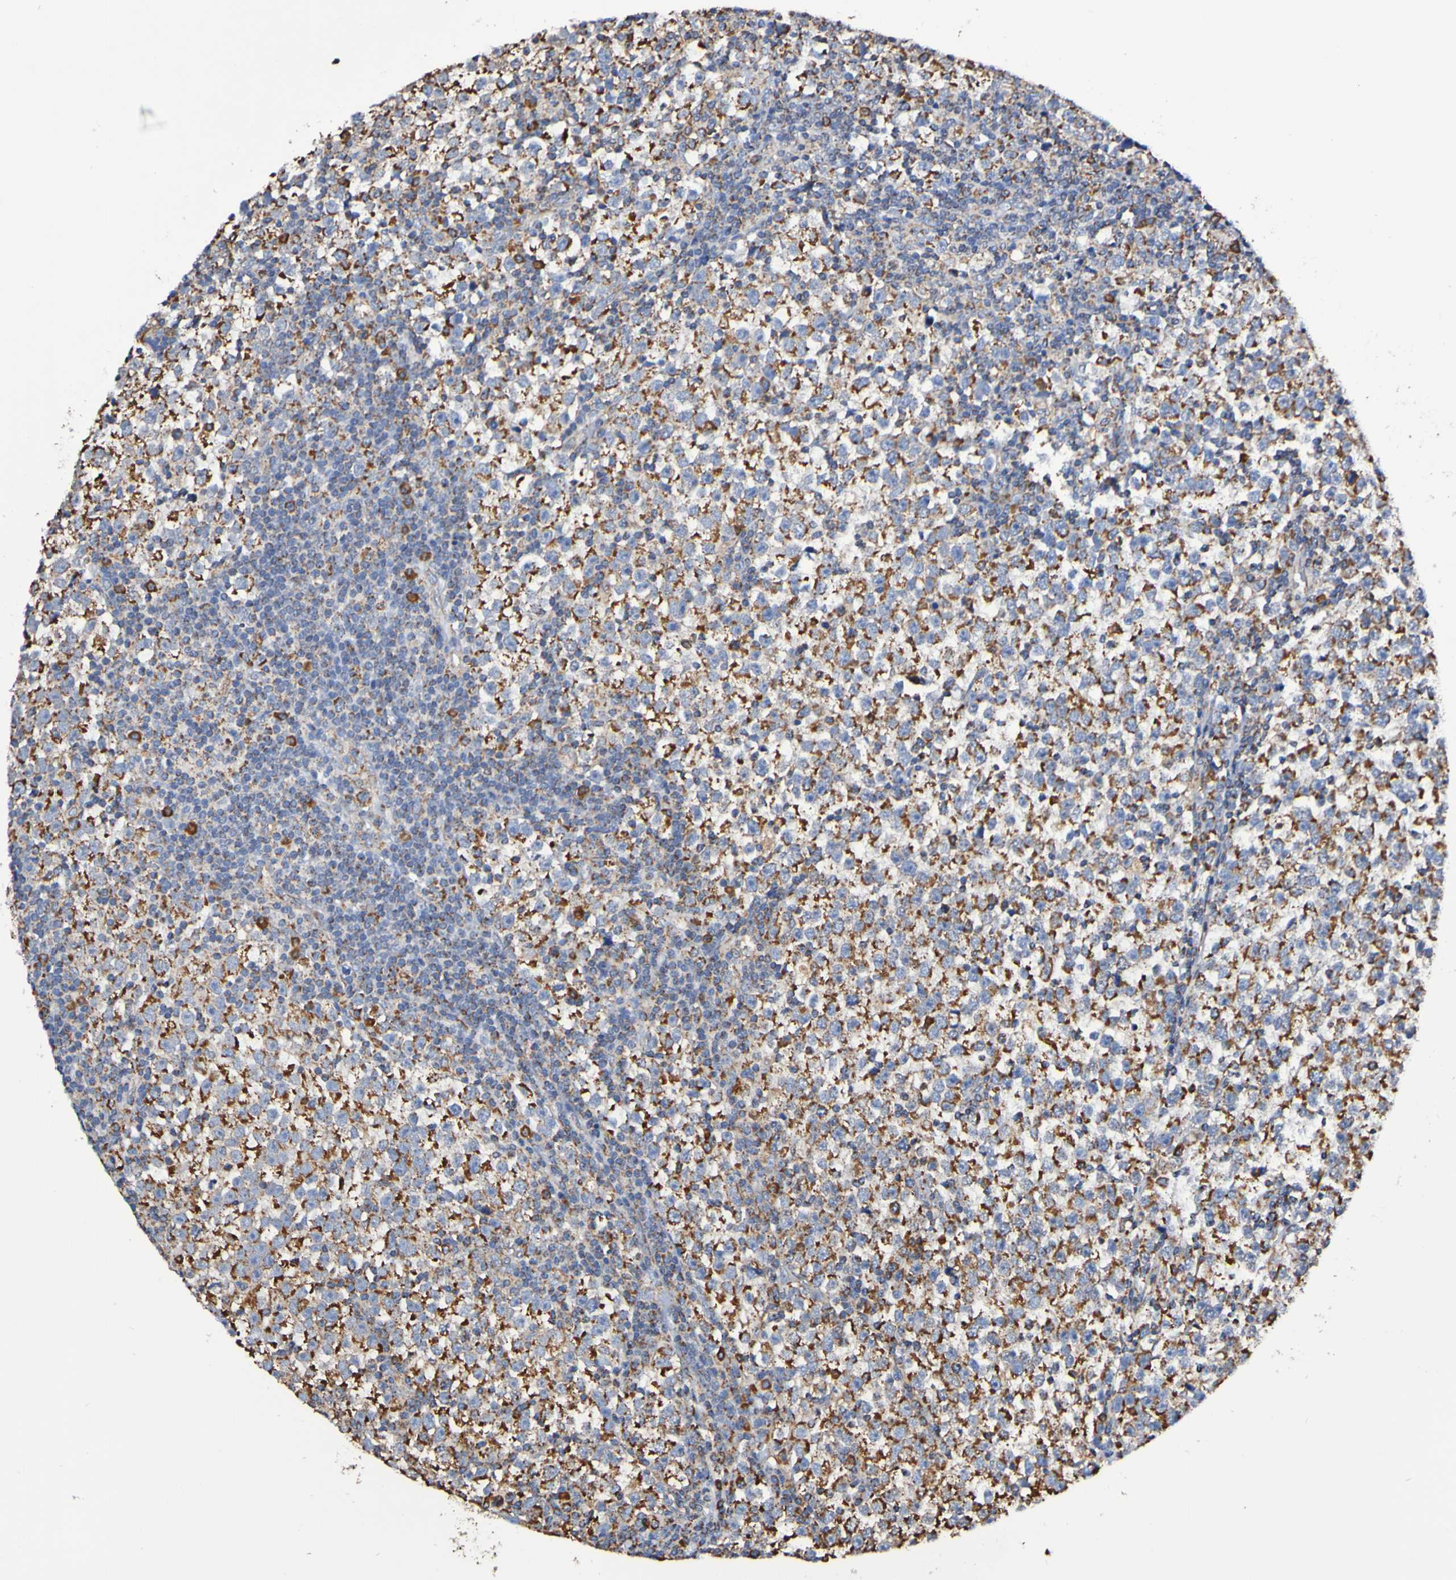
{"staining": {"intensity": "strong", "quantity": ">75%", "location": "cytoplasmic/membranous"}, "tissue": "testis cancer", "cell_type": "Tumor cells", "image_type": "cancer", "snomed": [{"axis": "morphology", "description": "Seminoma, NOS"}, {"axis": "topography", "description": "Testis"}], "caption": "About >75% of tumor cells in human testis cancer demonstrate strong cytoplasmic/membranous protein expression as visualized by brown immunohistochemical staining.", "gene": "IL18R1", "patient": {"sex": "male", "age": 43}}